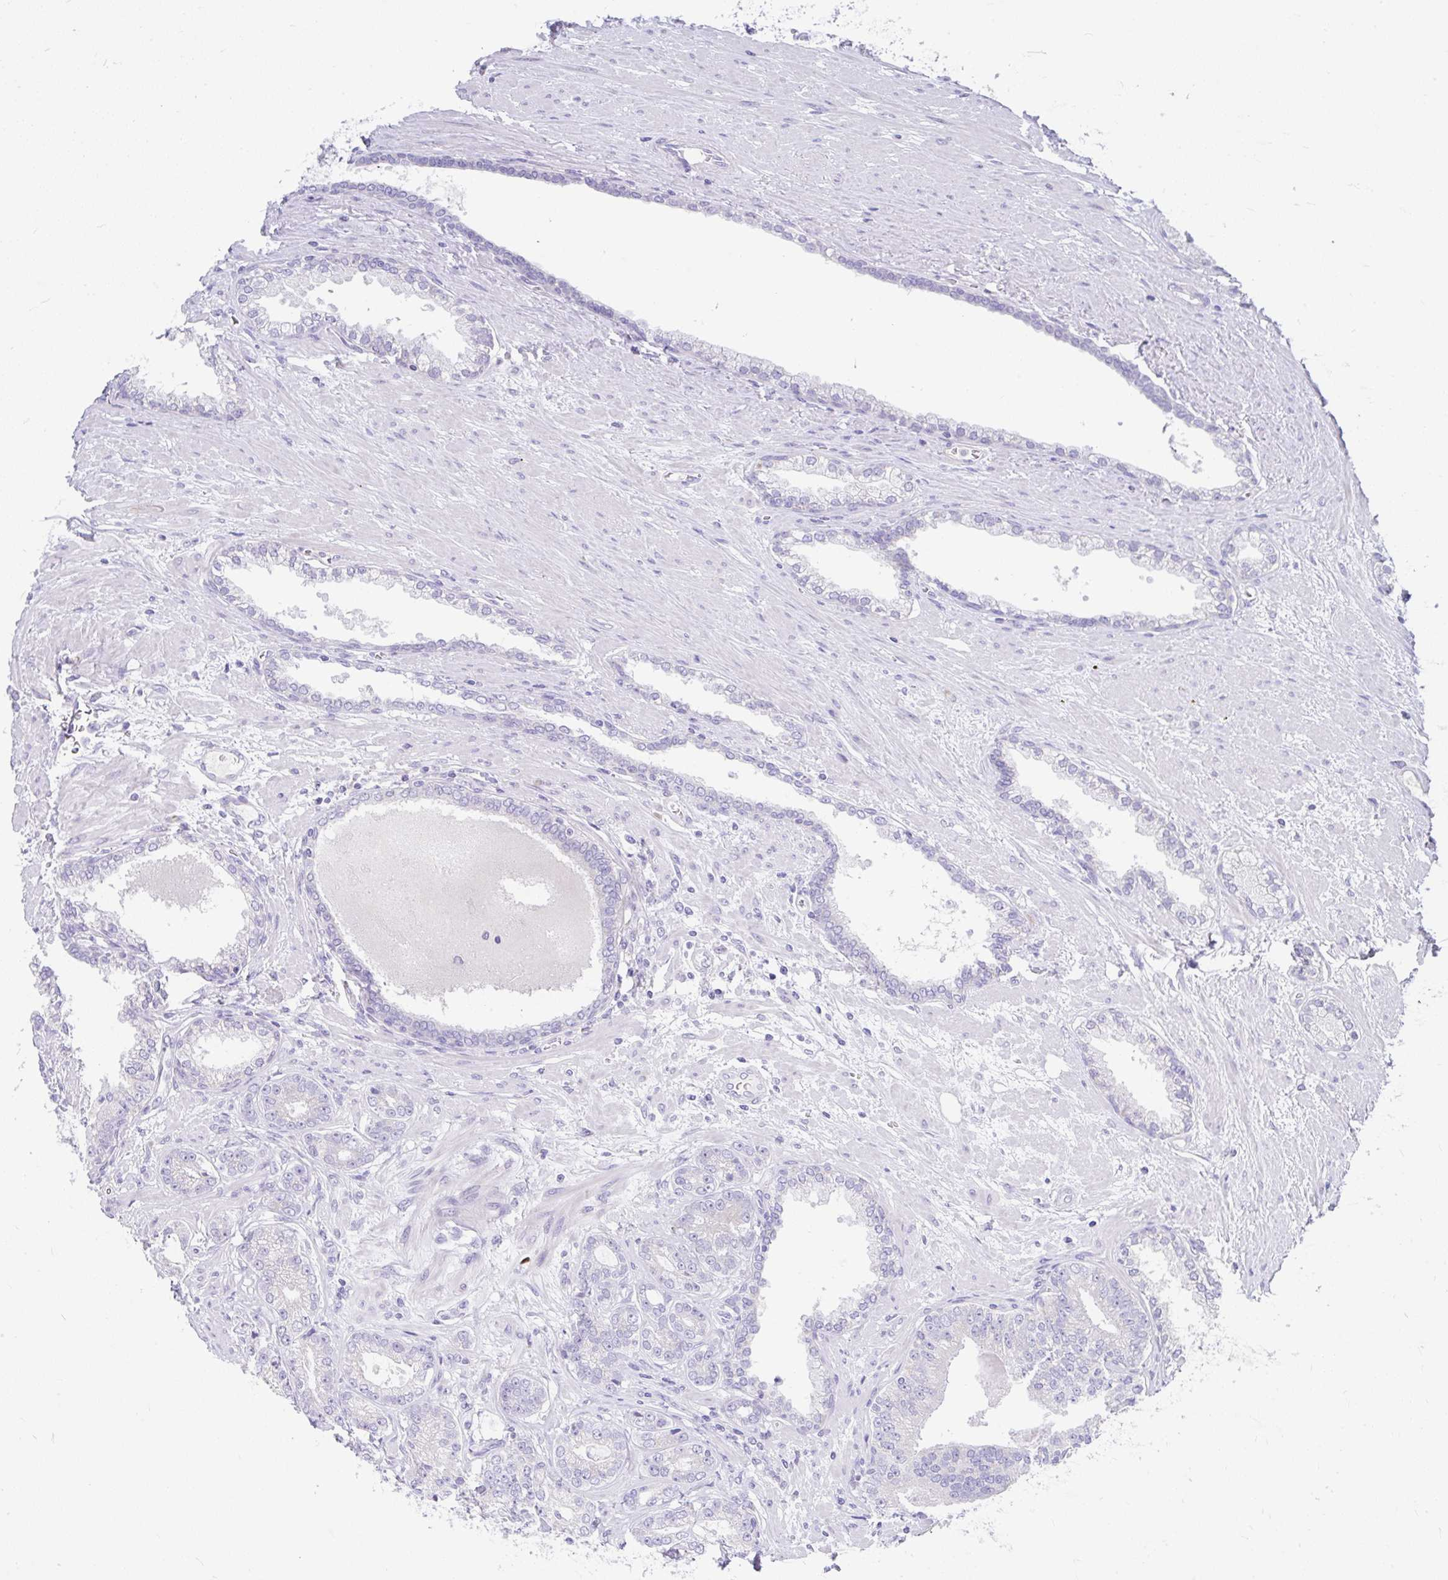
{"staining": {"intensity": "negative", "quantity": "none", "location": "none"}, "tissue": "prostate cancer", "cell_type": "Tumor cells", "image_type": "cancer", "snomed": [{"axis": "morphology", "description": "Adenocarcinoma, Low grade"}, {"axis": "topography", "description": "Prostate"}], "caption": "Tumor cells show no significant staining in low-grade adenocarcinoma (prostate).", "gene": "CCSAP", "patient": {"sex": "male", "age": 61}}